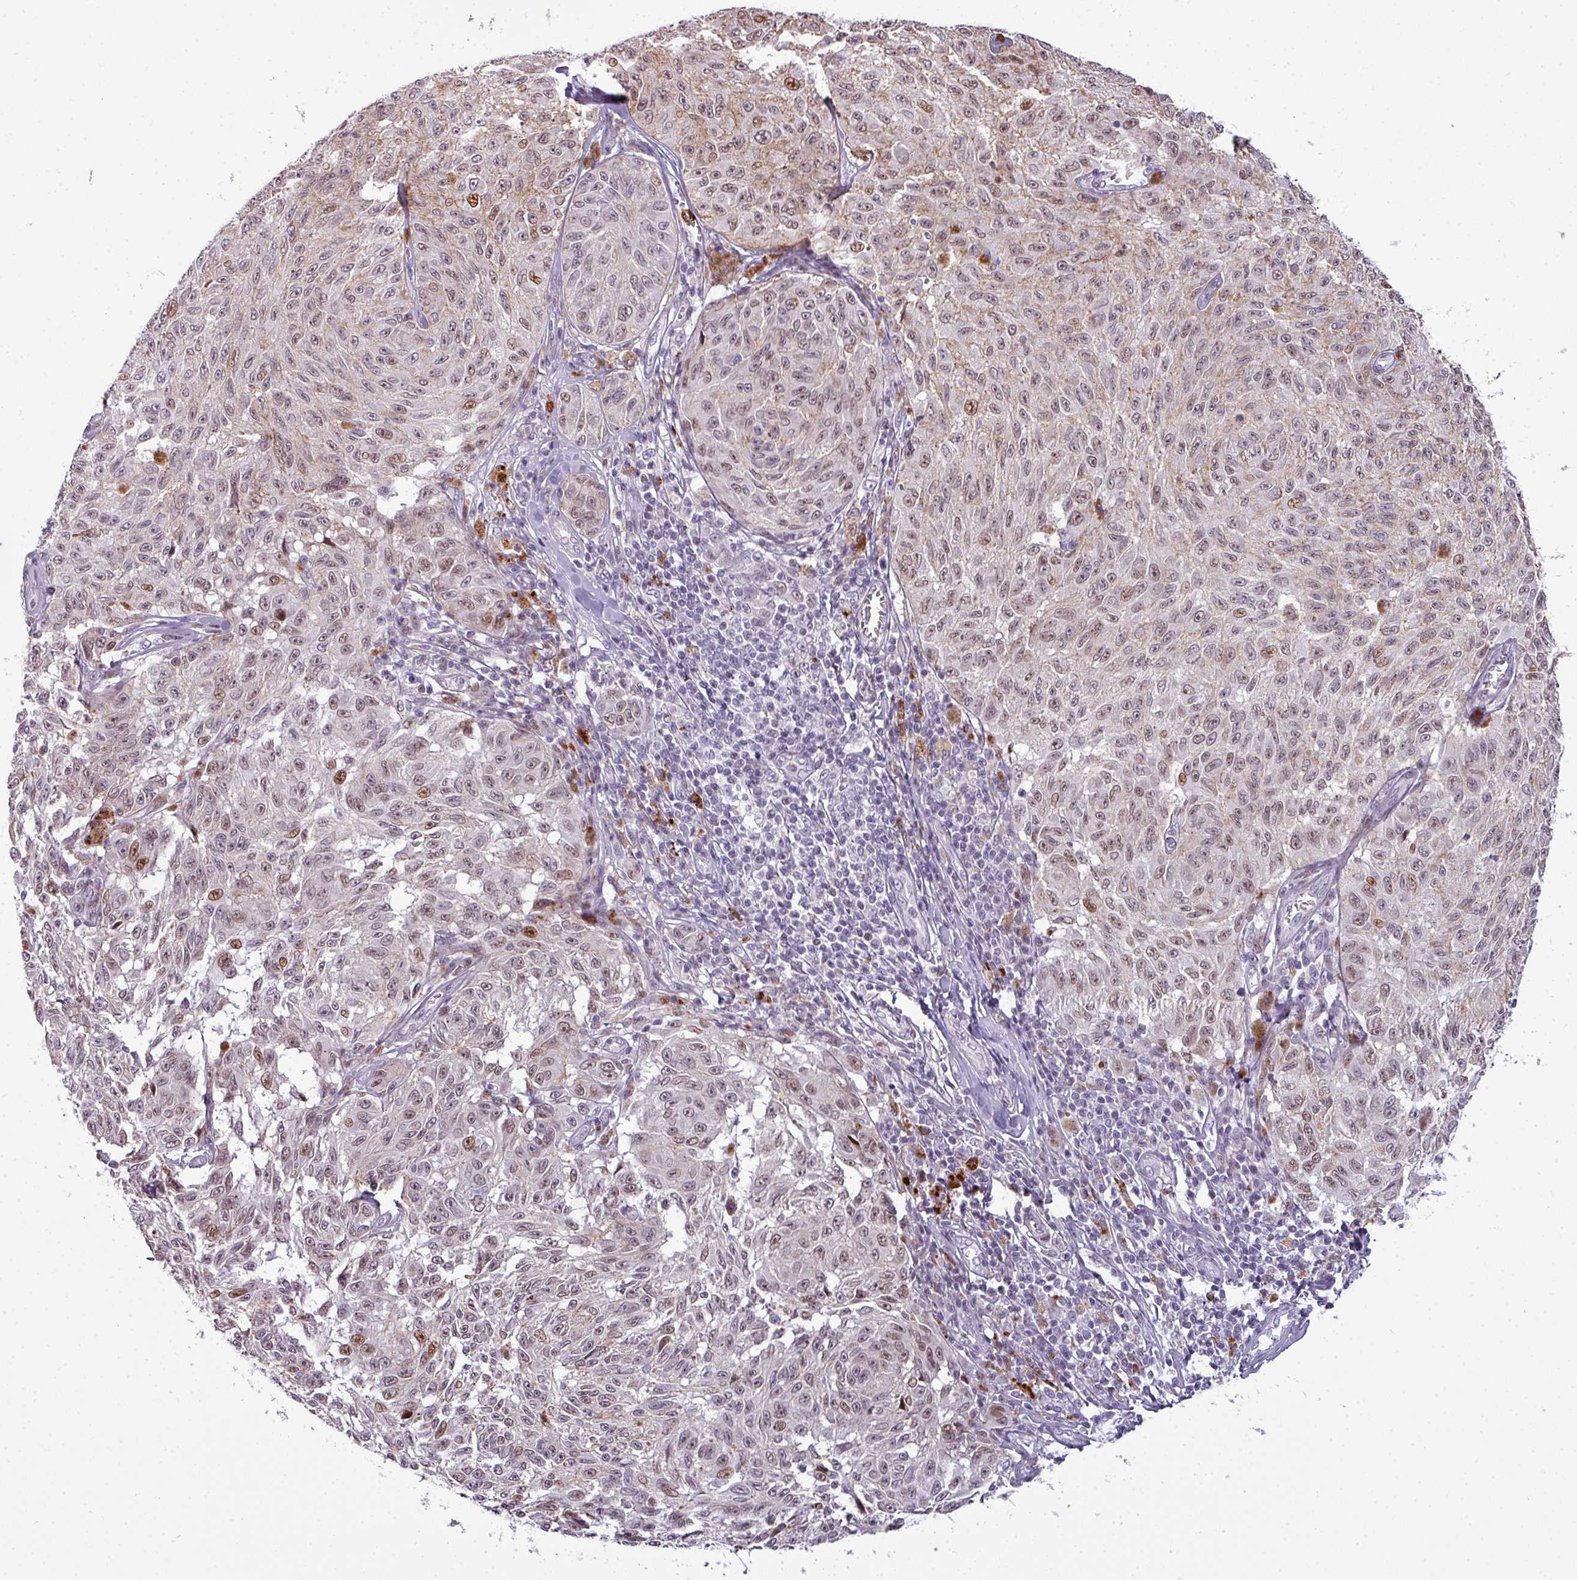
{"staining": {"intensity": "weak", "quantity": "25%-75%", "location": "cytoplasmic/membranous,nuclear"}, "tissue": "melanoma", "cell_type": "Tumor cells", "image_type": "cancer", "snomed": [{"axis": "morphology", "description": "Malignant melanoma, NOS"}, {"axis": "topography", "description": "Skin"}], "caption": "Immunohistochemical staining of human malignant melanoma exhibits weak cytoplasmic/membranous and nuclear protein expression in about 25%-75% of tumor cells.", "gene": "TMEFF1", "patient": {"sex": "male", "age": 68}}